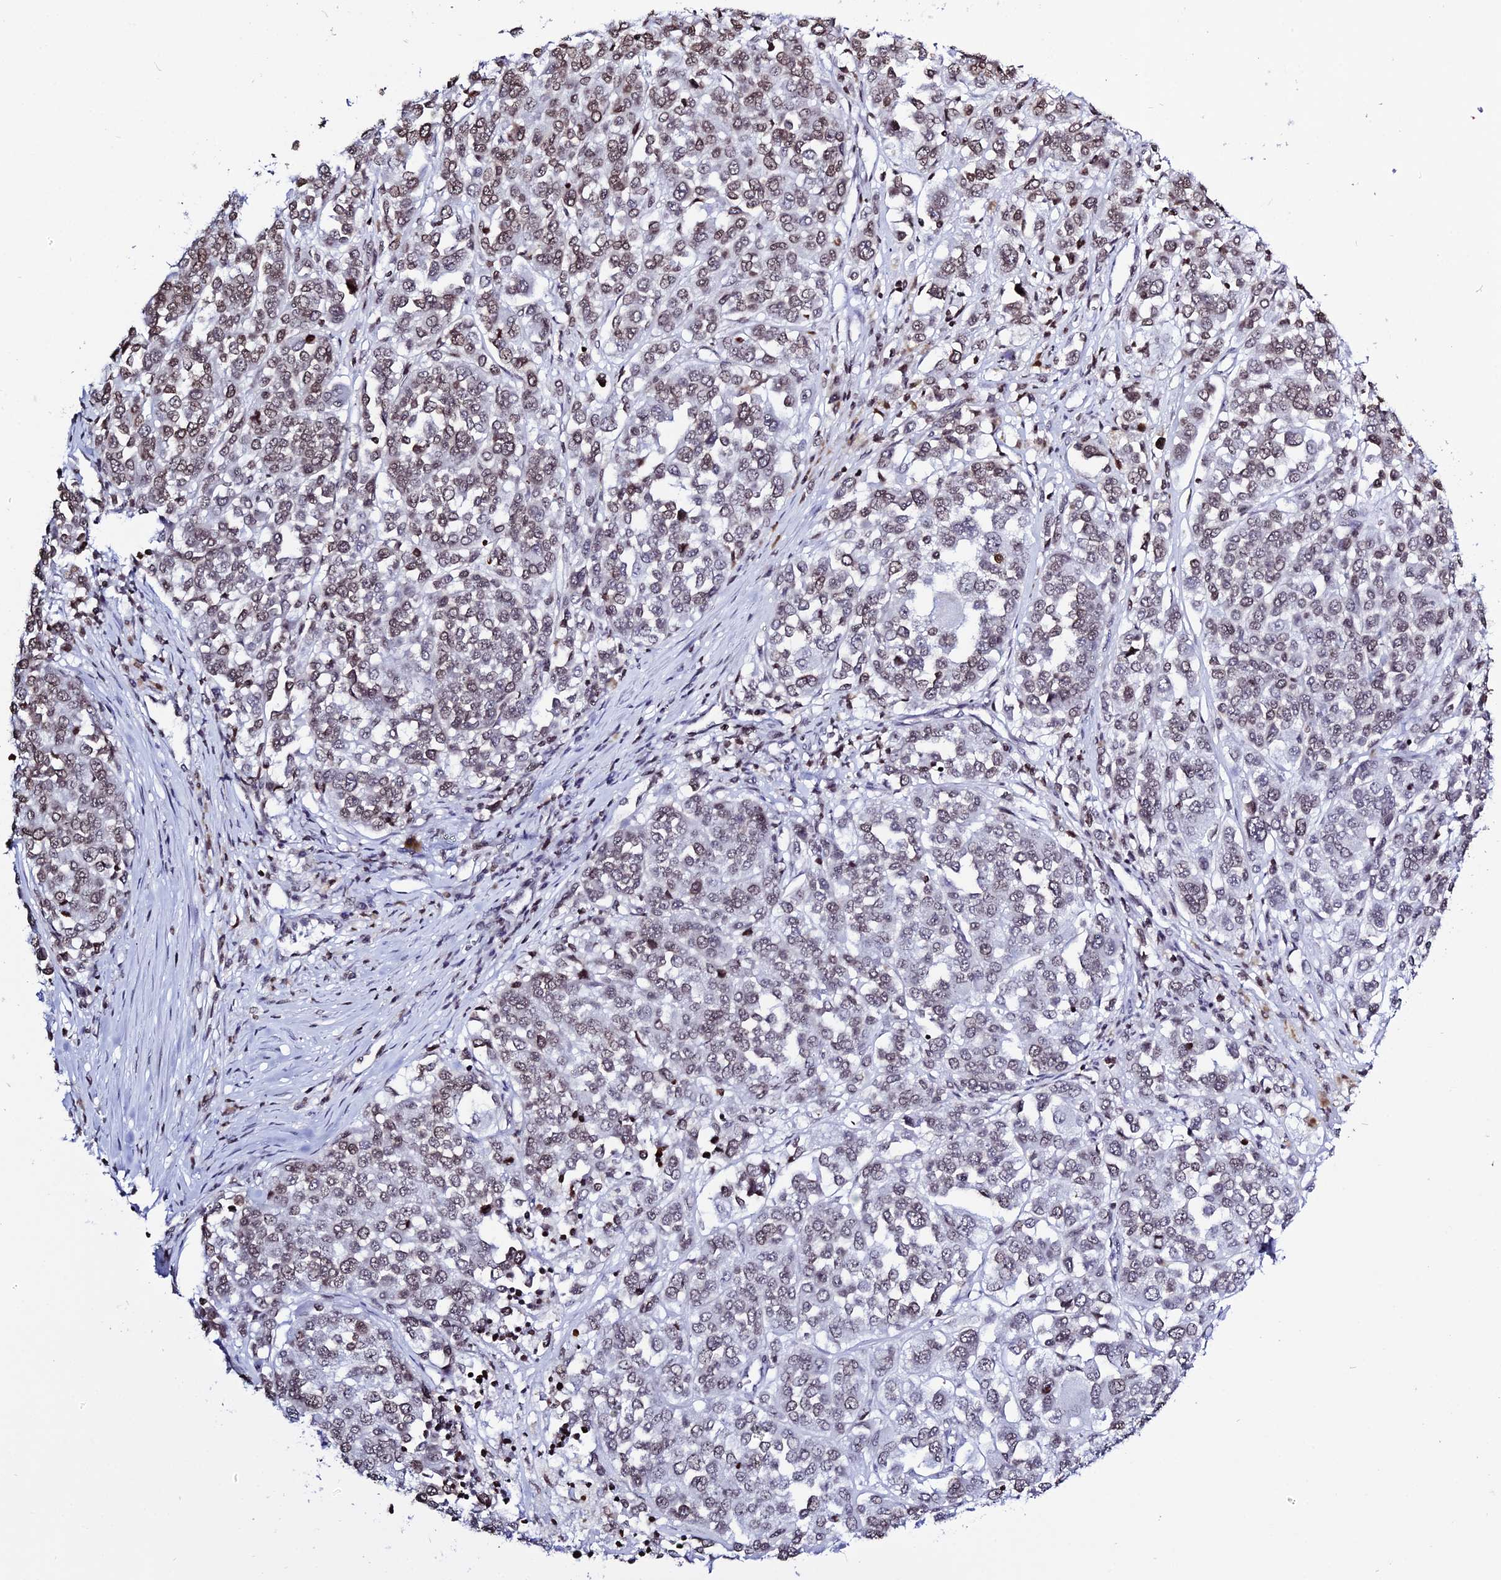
{"staining": {"intensity": "moderate", "quantity": ">75%", "location": "nuclear"}, "tissue": "melanoma", "cell_type": "Tumor cells", "image_type": "cancer", "snomed": [{"axis": "morphology", "description": "Malignant melanoma, Metastatic site"}, {"axis": "topography", "description": "Lymph node"}], "caption": "Protein expression analysis of melanoma reveals moderate nuclear staining in approximately >75% of tumor cells.", "gene": "MACROH2A2", "patient": {"sex": "male", "age": 44}}